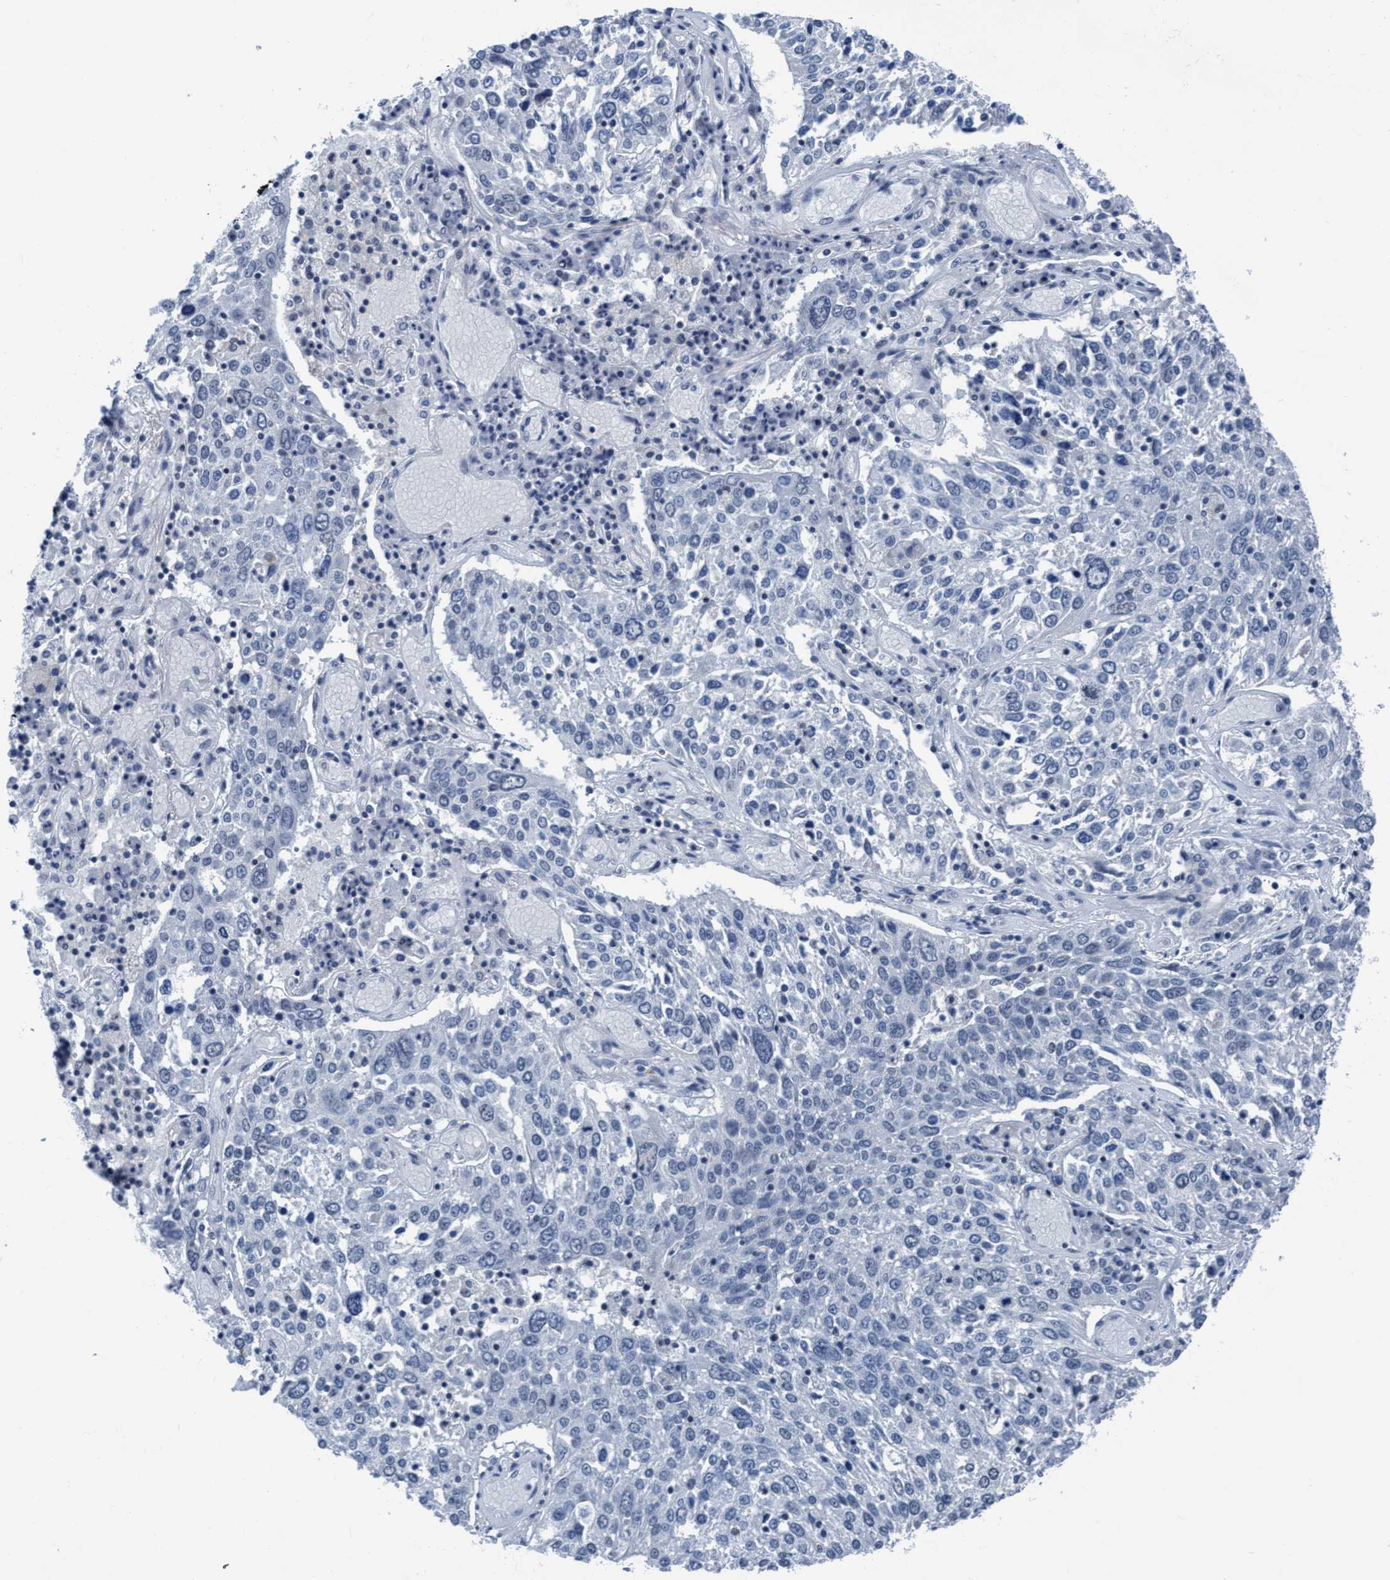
{"staining": {"intensity": "negative", "quantity": "none", "location": "none"}, "tissue": "lung cancer", "cell_type": "Tumor cells", "image_type": "cancer", "snomed": [{"axis": "morphology", "description": "Squamous cell carcinoma, NOS"}, {"axis": "topography", "description": "Lung"}], "caption": "Lung cancer was stained to show a protein in brown. There is no significant staining in tumor cells. (Stains: DAB (3,3'-diaminobenzidine) immunohistochemistry (IHC) with hematoxylin counter stain, Microscopy: brightfield microscopy at high magnification).", "gene": "DNAI1", "patient": {"sex": "male", "age": 65}}